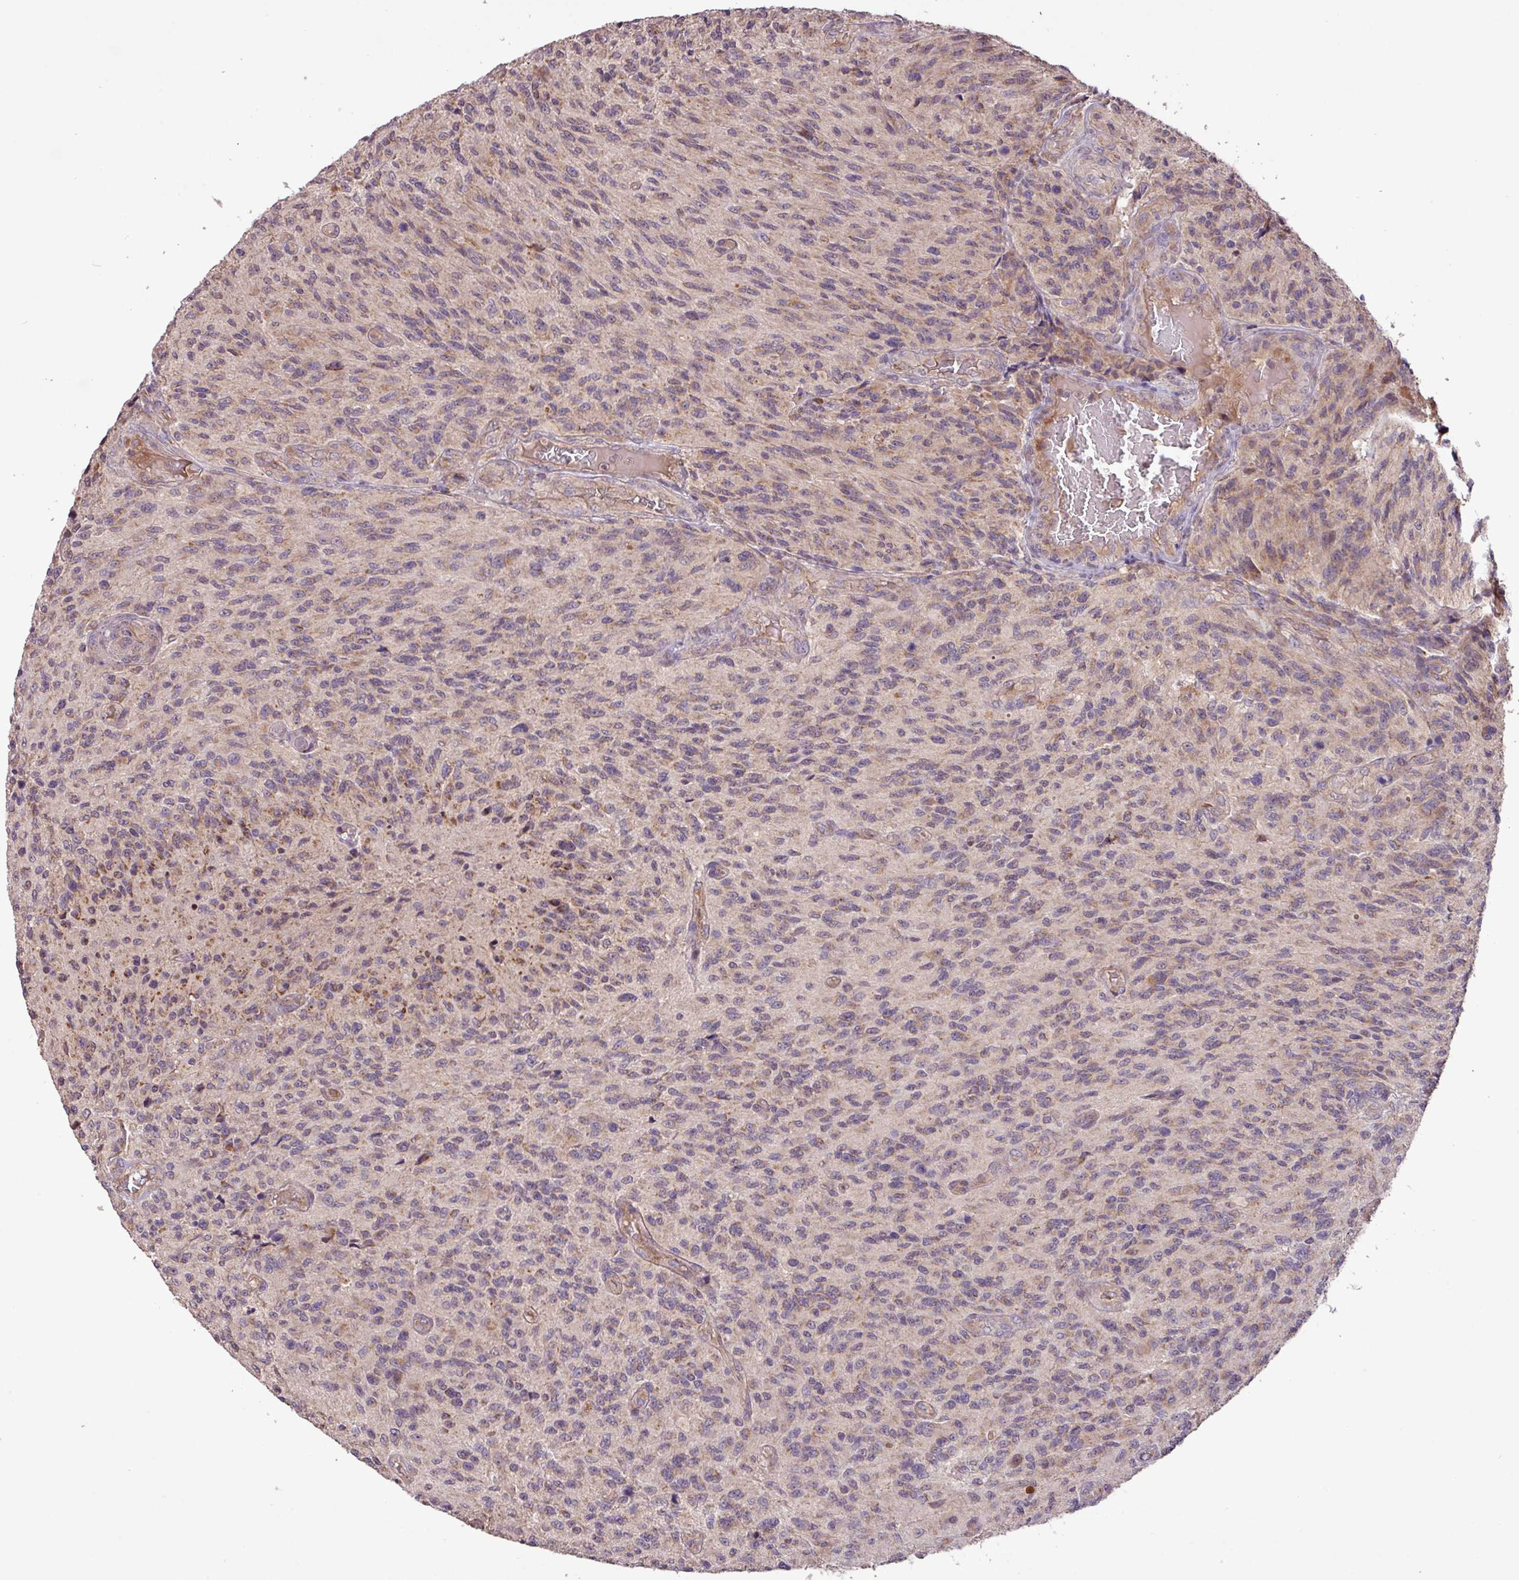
{"staining": {"intensity": "weak", "quantity": "<25%", "location": "cytoplasmic/membranous"}, "tissue": "glioma", "cell_type": "Tumor cells", "image_type": "cancer", "snomed": [{"axis": "morphology", "description": "Normal tissue, NOS"}, {"axis": "morphology", "description": "Glioma, malignant, High grade"}, {"axis": "topography", "description": "Cerebral cortex"}], "caption": "Immunohistochemical staining of human glioma shows no significant expression in tumor cells.", "gene": "YPEL3", "patient": {"sex": "male", "age": 56}}